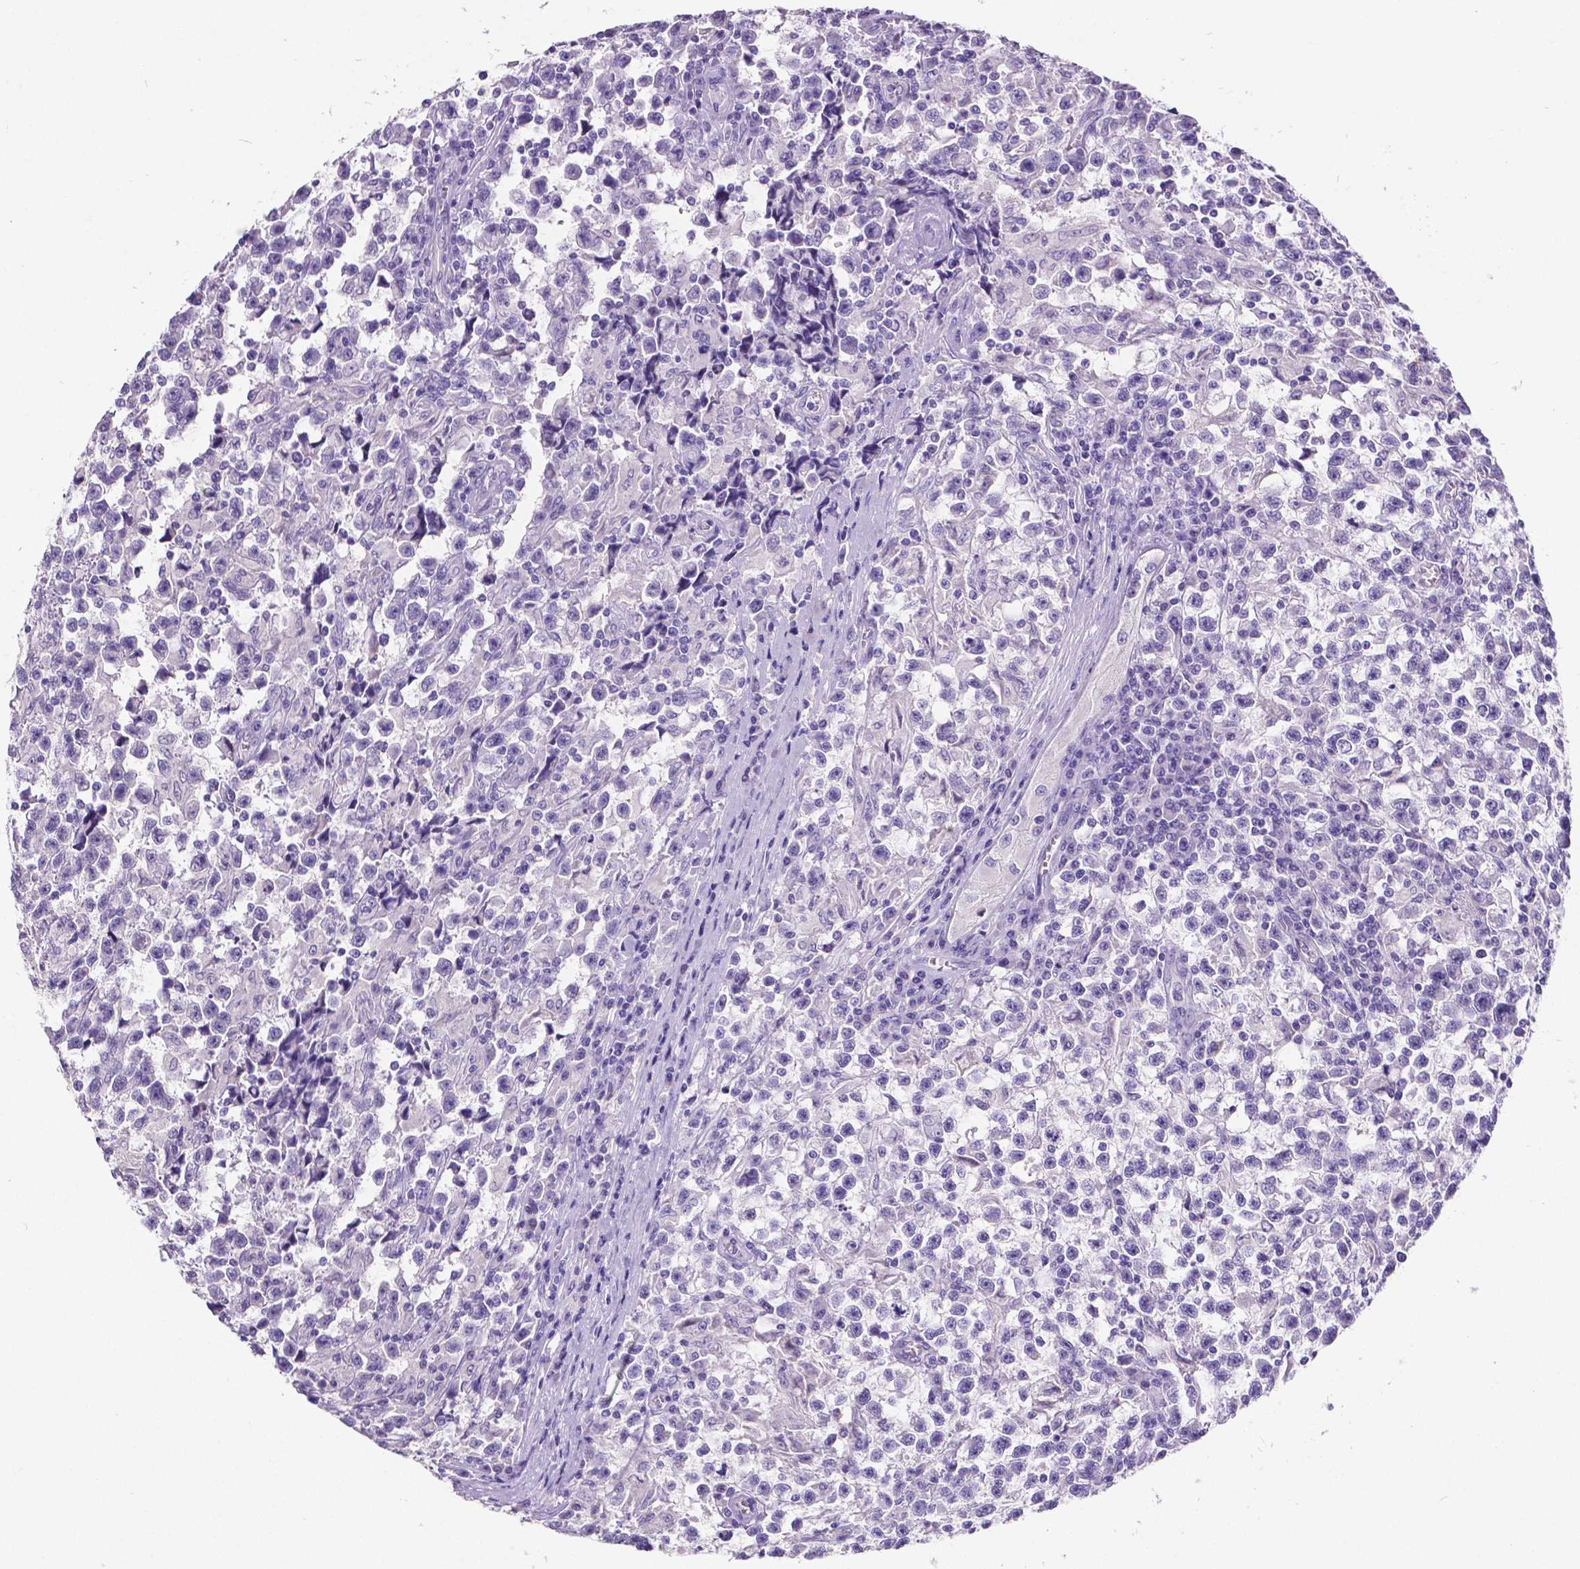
{"staining": {"intensity": "negative", "quantity": "none", "location": "none"}, "tissue": "testis cancer", "cell_type": "Tumor cells", "image_type": "cancer", "snomed": [{"axis": "morphology", "description": "Seminoma, NOS"}, {"axis": "topography", "description": "Testis"}], "caption": "An image of human testis cancer is negative for staining in tumor cells. The staining was performed using DAB to visualize the protein expression in brown, while the nuclei were stained in blue with hematoxylin (Magnification: 20x).", "gene": "SATB2", "patient": {"sex": "male", "age": 31}}